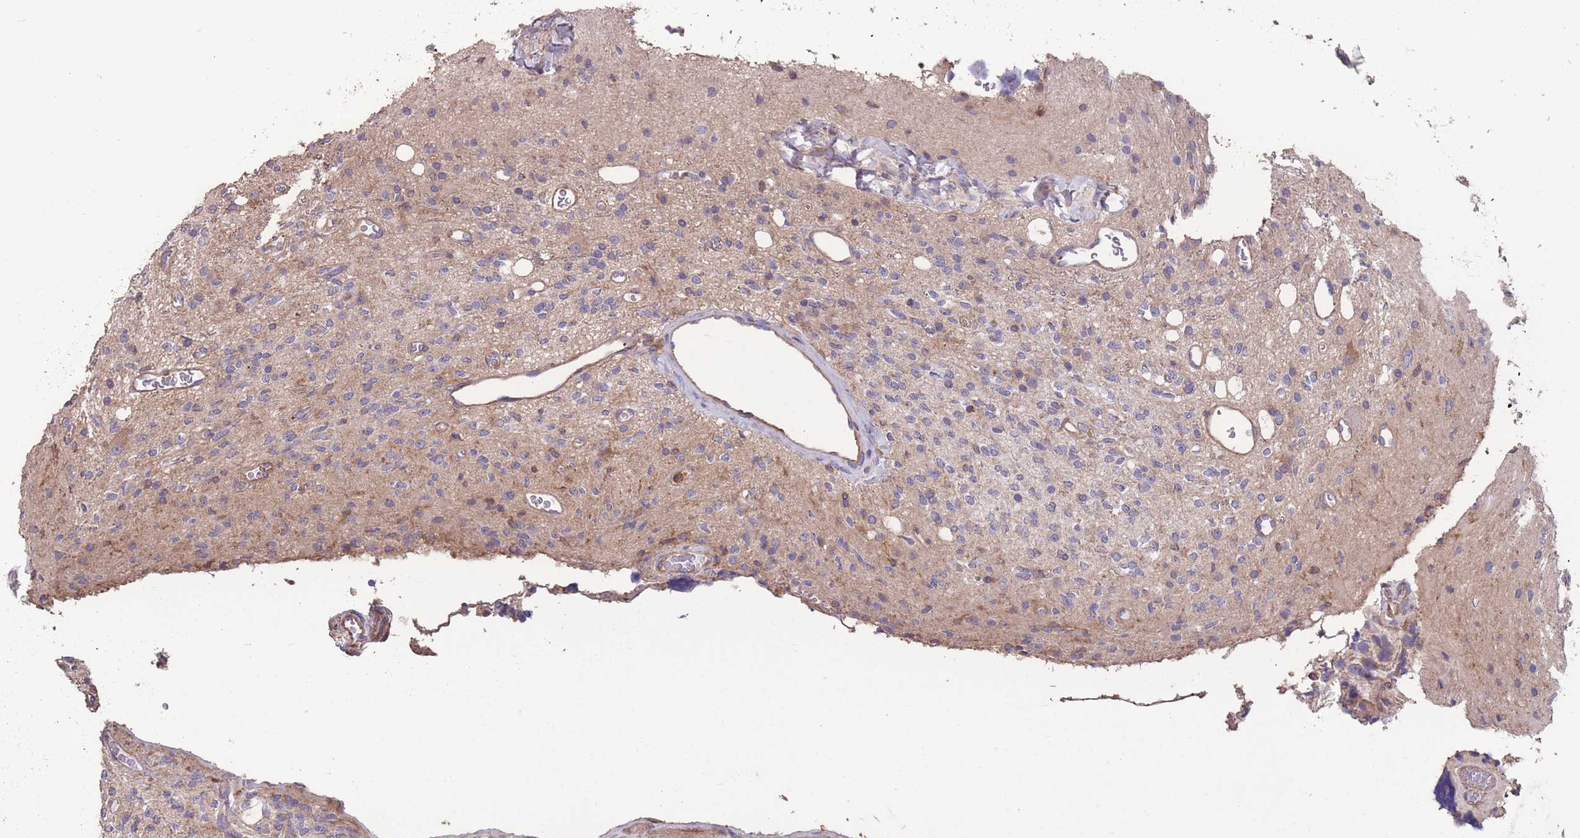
{"staining": {"intensity": "negative", "quantity": "none", "location": "none"}, "tissue": "glioma", "cell_type": "Tumor cells", "image_type": "cancer", "snomed": [{"axis": "morphology", "description": "Glioma, malignant, High grade"}, {"axis": "topography", "description": "Brain"}], "caption": "A micrograph of human malignant glioma (high-grade) is negative for staining in tumor cells.", "gene": "NUDT21", "patient": {"sex": "male", "age": 34}}